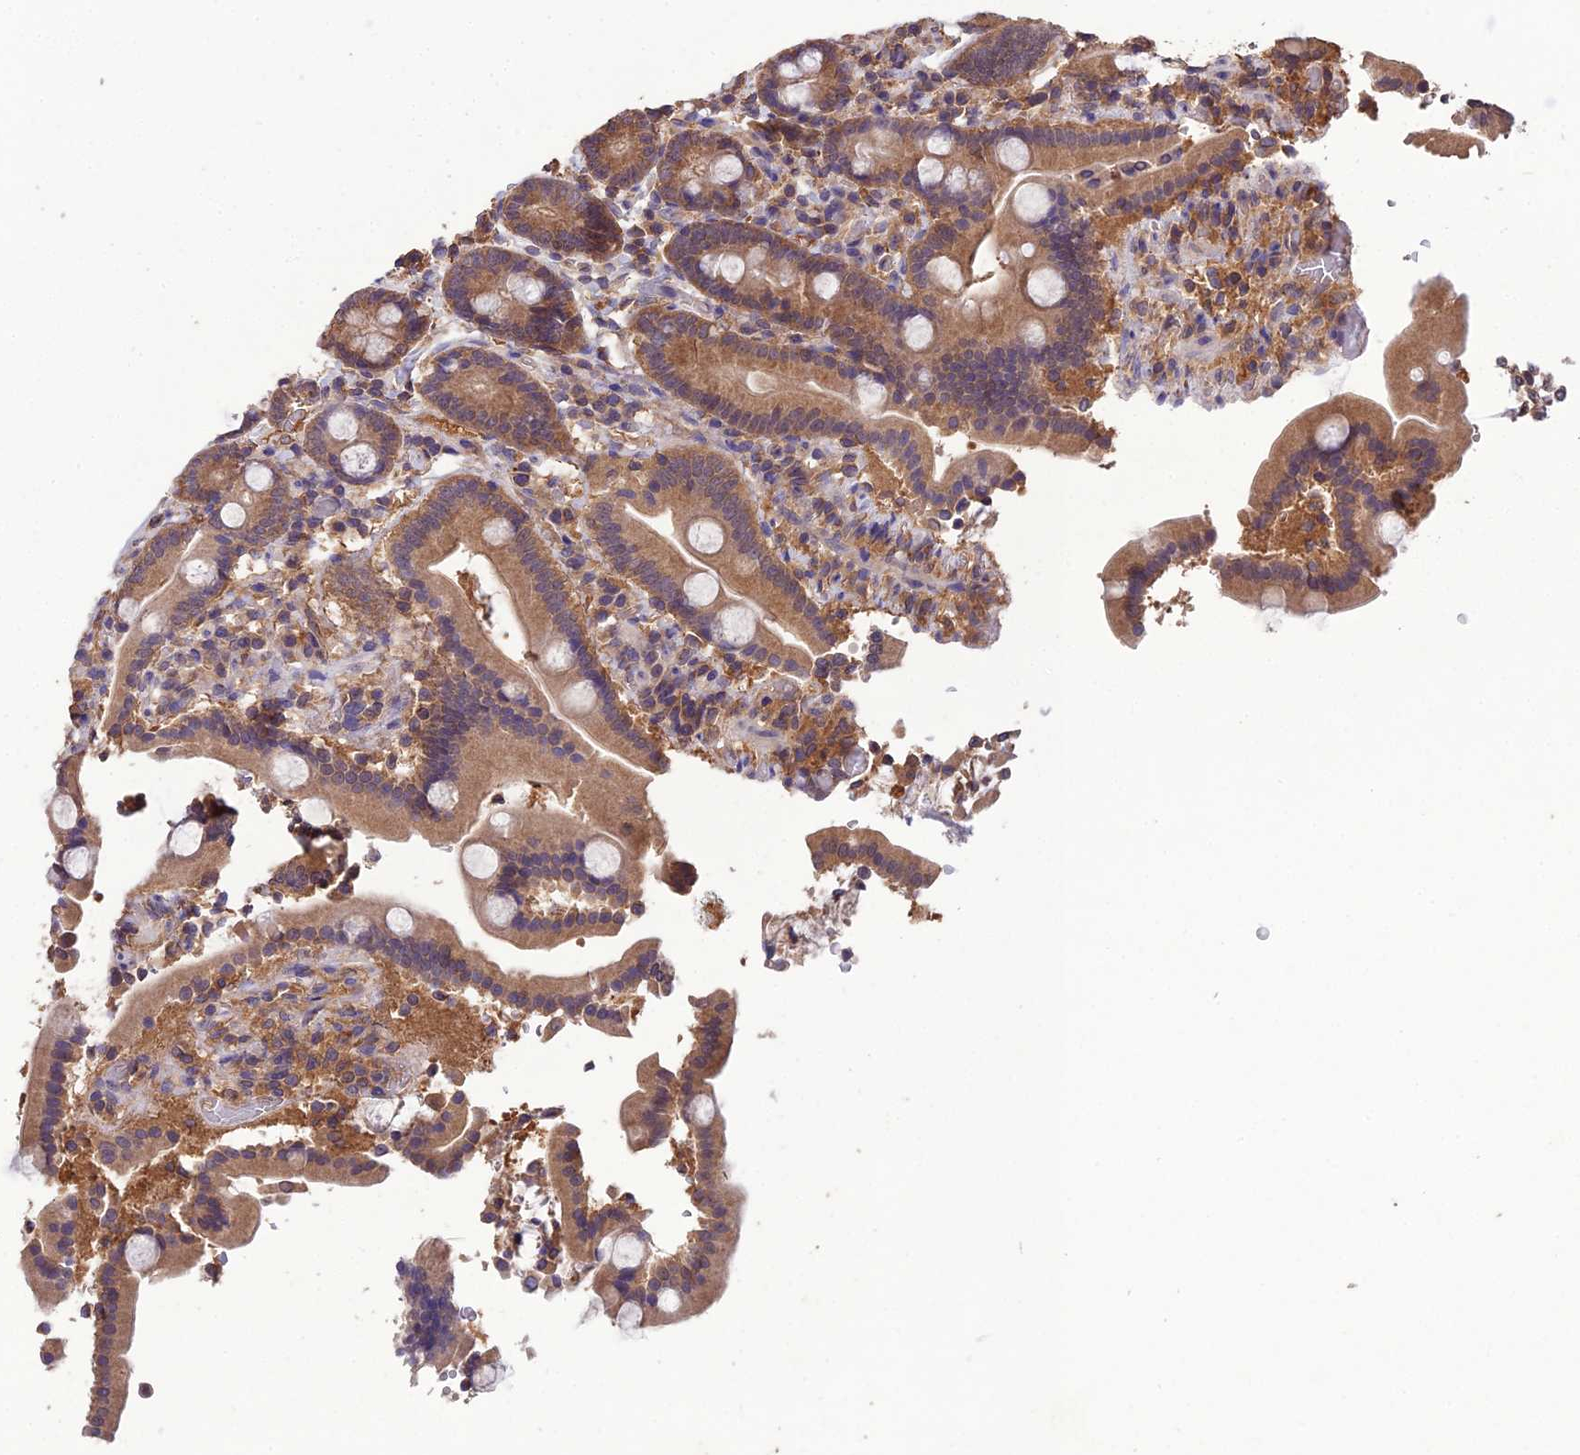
{"staining": {"intensity": "moderate", "quantity": ">75%", "location": "cytoplasmic/membranous"}, "tissue": "duodenum", "cell_type": "Glandular cells", "image_type": "normal", "snomed": [{"axis": "morphology", "description": "Normal tissue, NOS"}, {"axis": "topography", "description": "Duodenum"}], "caption": "Protein positivity by immunohistochemistry shows moderate cytoplasmic/membranous staining in about >75% of glandular cells in benign duodenum.", "gene": "TMEM258", "patient": {"sex": "male", "age": 55}}